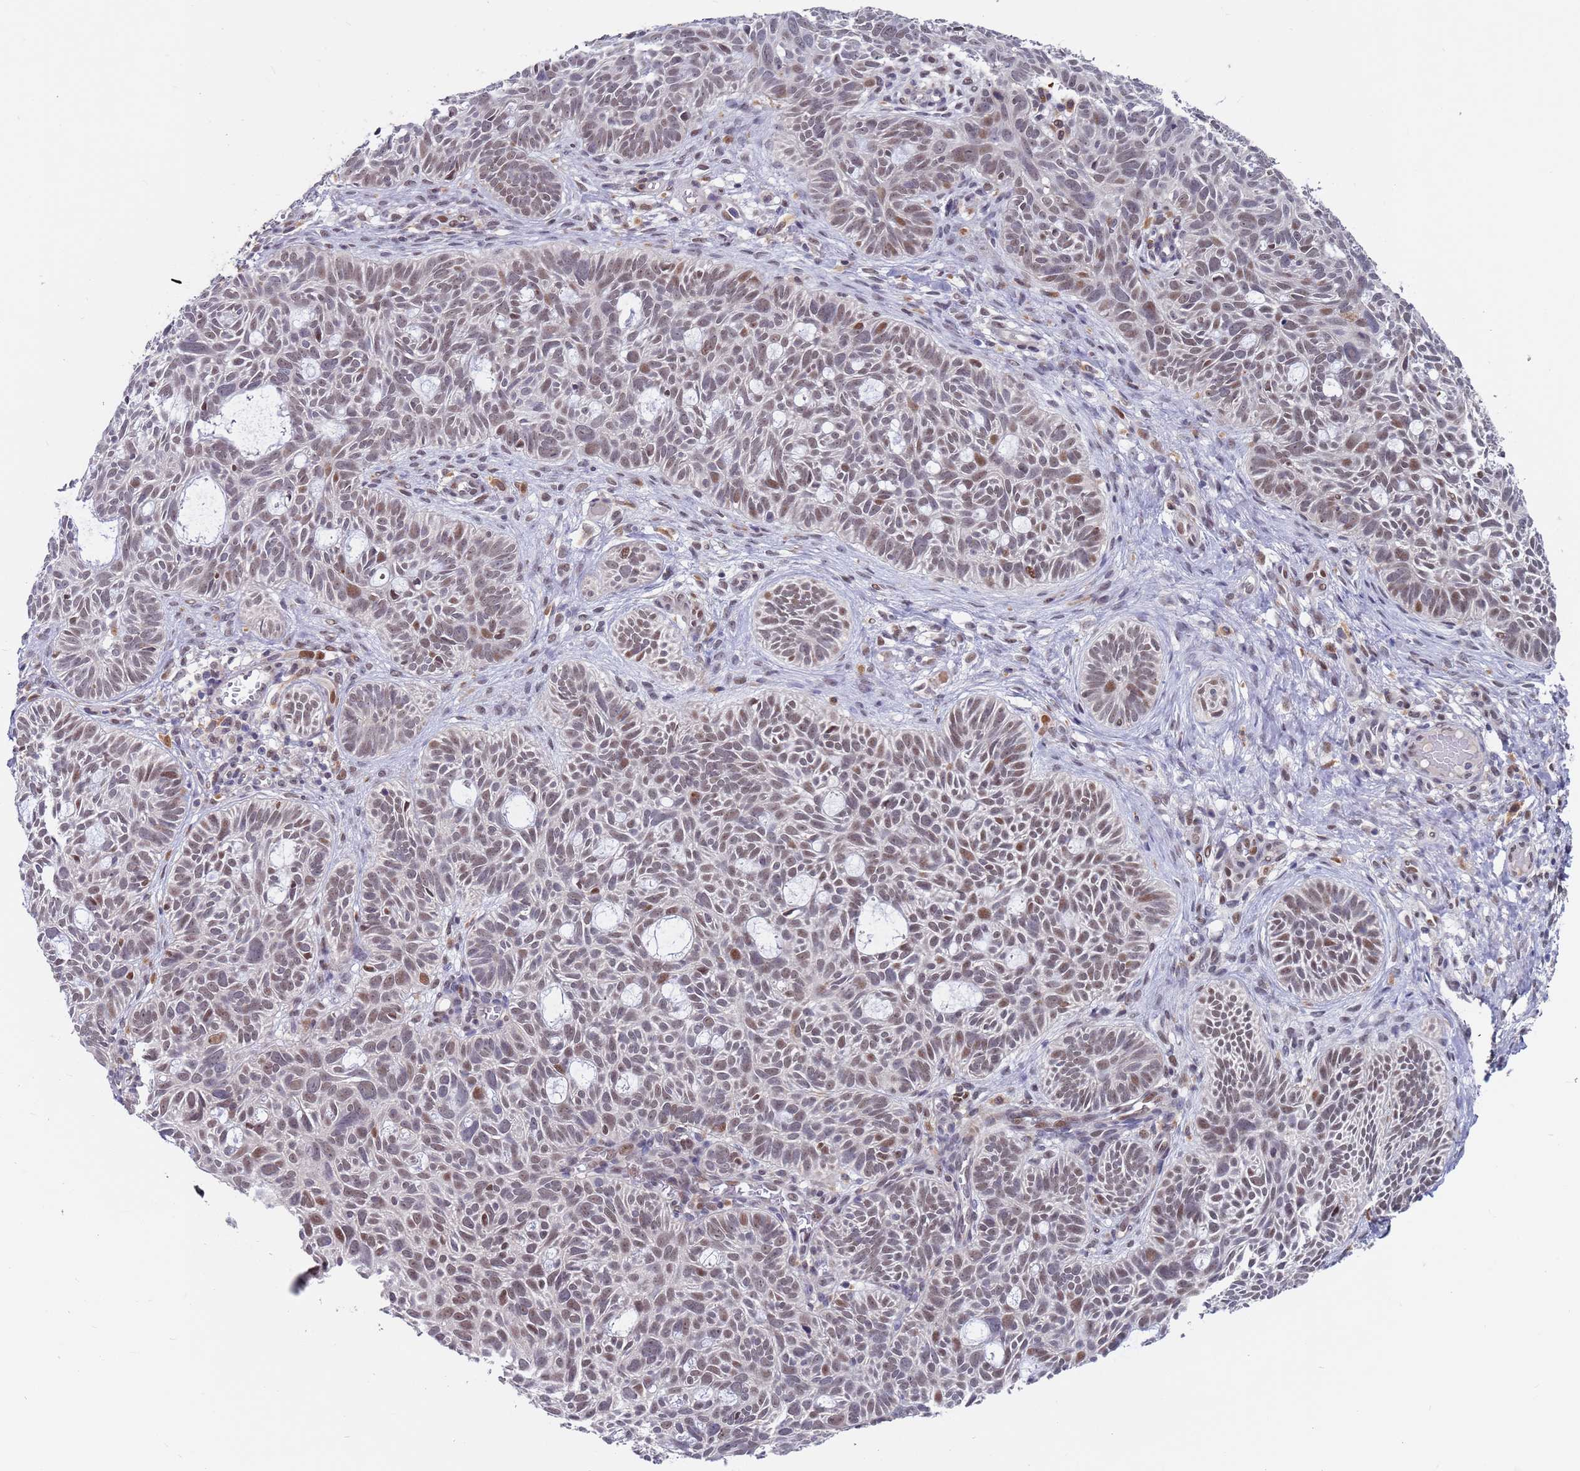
{"staining": {"intensity": "moderate", "quantity": ">75%", "location": "nuclear"}, "tissue": "skin cancer", "cell_type": "Tumor cells", "image_type": "cancer", "snomed": [{"axis": "morphology", "description": "Basal cell carcinoma"}, {"axis": "topography", "description": "Skin"}], "caption": "Immunohistochemistry (IHC) micrograph of neoplastic tissue: basal cell carcinoma (skin) stained using immunohistochemistry displays medium levels of moderate protein expression localized specifically in the nuclear of tumor cells, appearing as a nuclear brown color.", "gene": "FBXO27", "patient": {"sex": "male", "age": 69}}